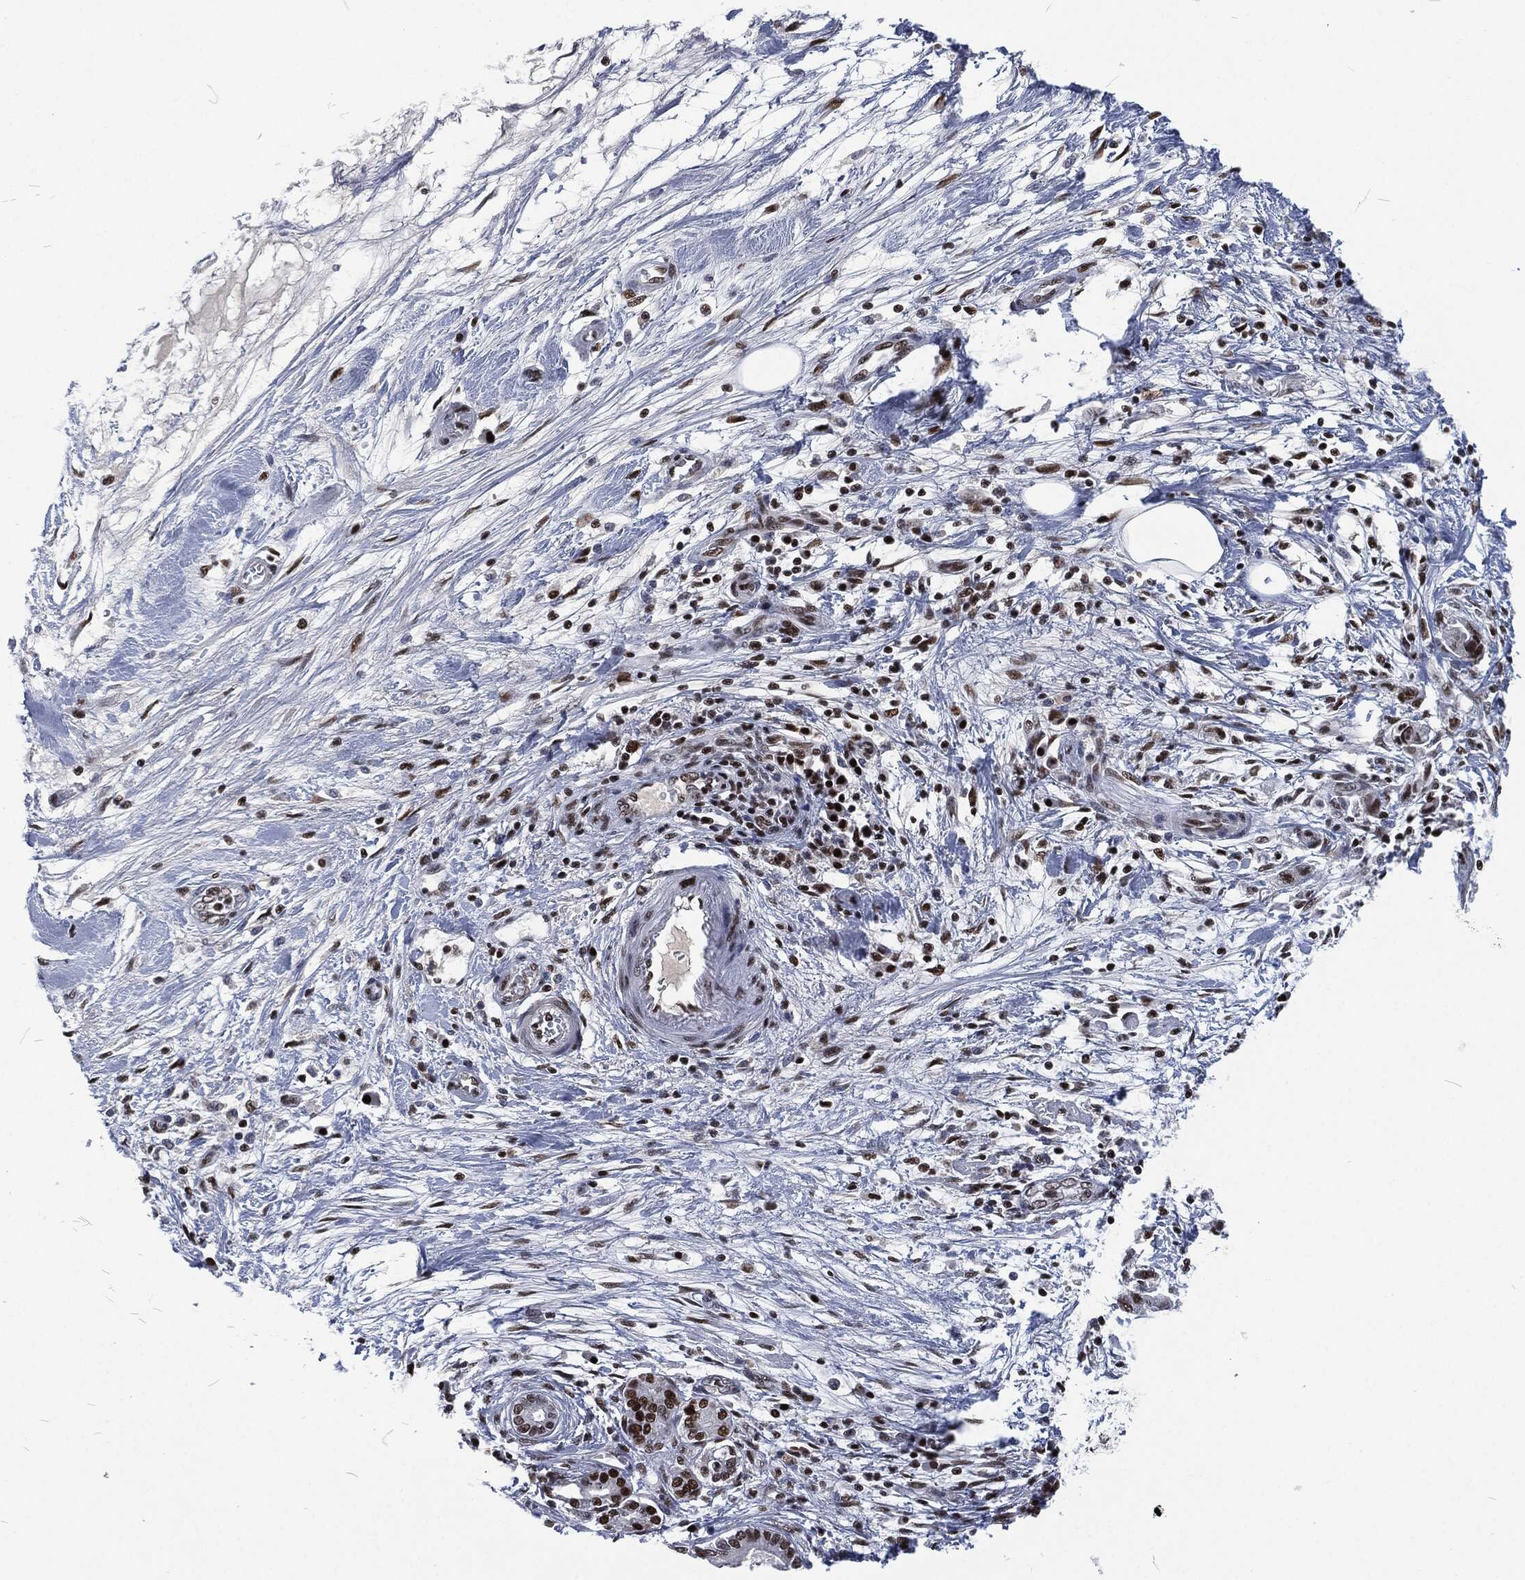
{"staining": {"intensity": "strong", "quantity": "25%-75%", "location": "nuclear"}, "tissue": "pancreatic cancer", "cell_type": "Tumor cells", "image_type": "cancer", "snomed": [{"axis": "morphology", "description": "Adenocarcinoma, NOS"}, {"axis": "topography", "description": "Pancreas"}], "caption": "Adenocarcinoma (pancreatic) stained with immunohistochemistry (IHC) demonstrates strong nuclear expression in approximately 25%-75% of tumor cells. (brown staining indicates protein expression, while blue staining denotes nuclei).", "gene": "DCPS", "patient": {"sex": "female", "age": 73}}